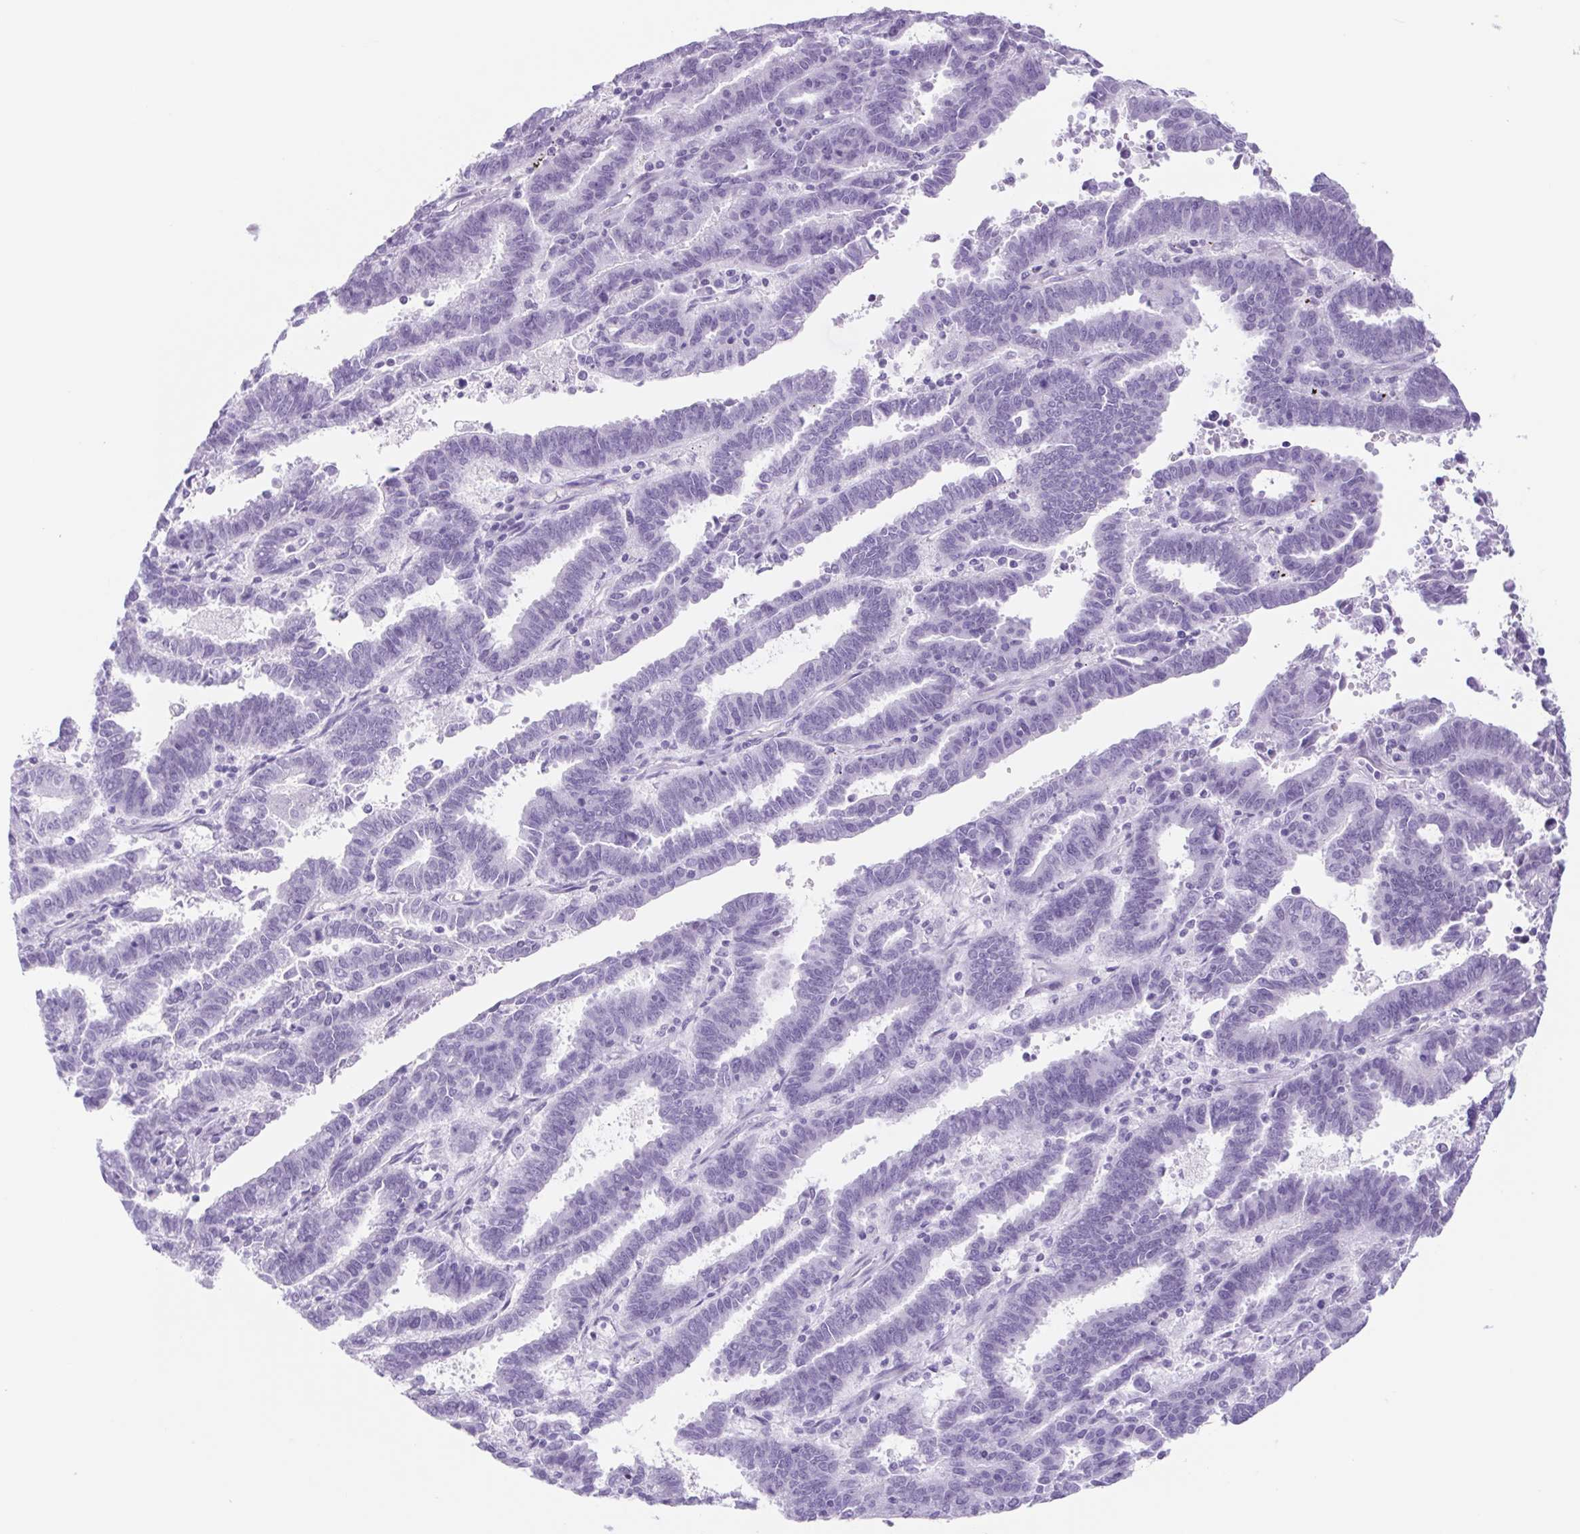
{"staining": {"intensity": "negative", "quantity": "none", "location": "none"}, "tissue": "endometrial cancer", "cell_type": "Tumor cells", "image_type": "cancer", "snomed": [{"axis": "morphology", "description": "Adenocarcinoma, NOS"}, {"axis": "topography", "description": "Uterus"}], "caption": "There is no significant staining in tumor cells of endometrial adenocarcinoma.", "gene": "CYP21A2", "patient": {"sex": "female", "age": 83}}